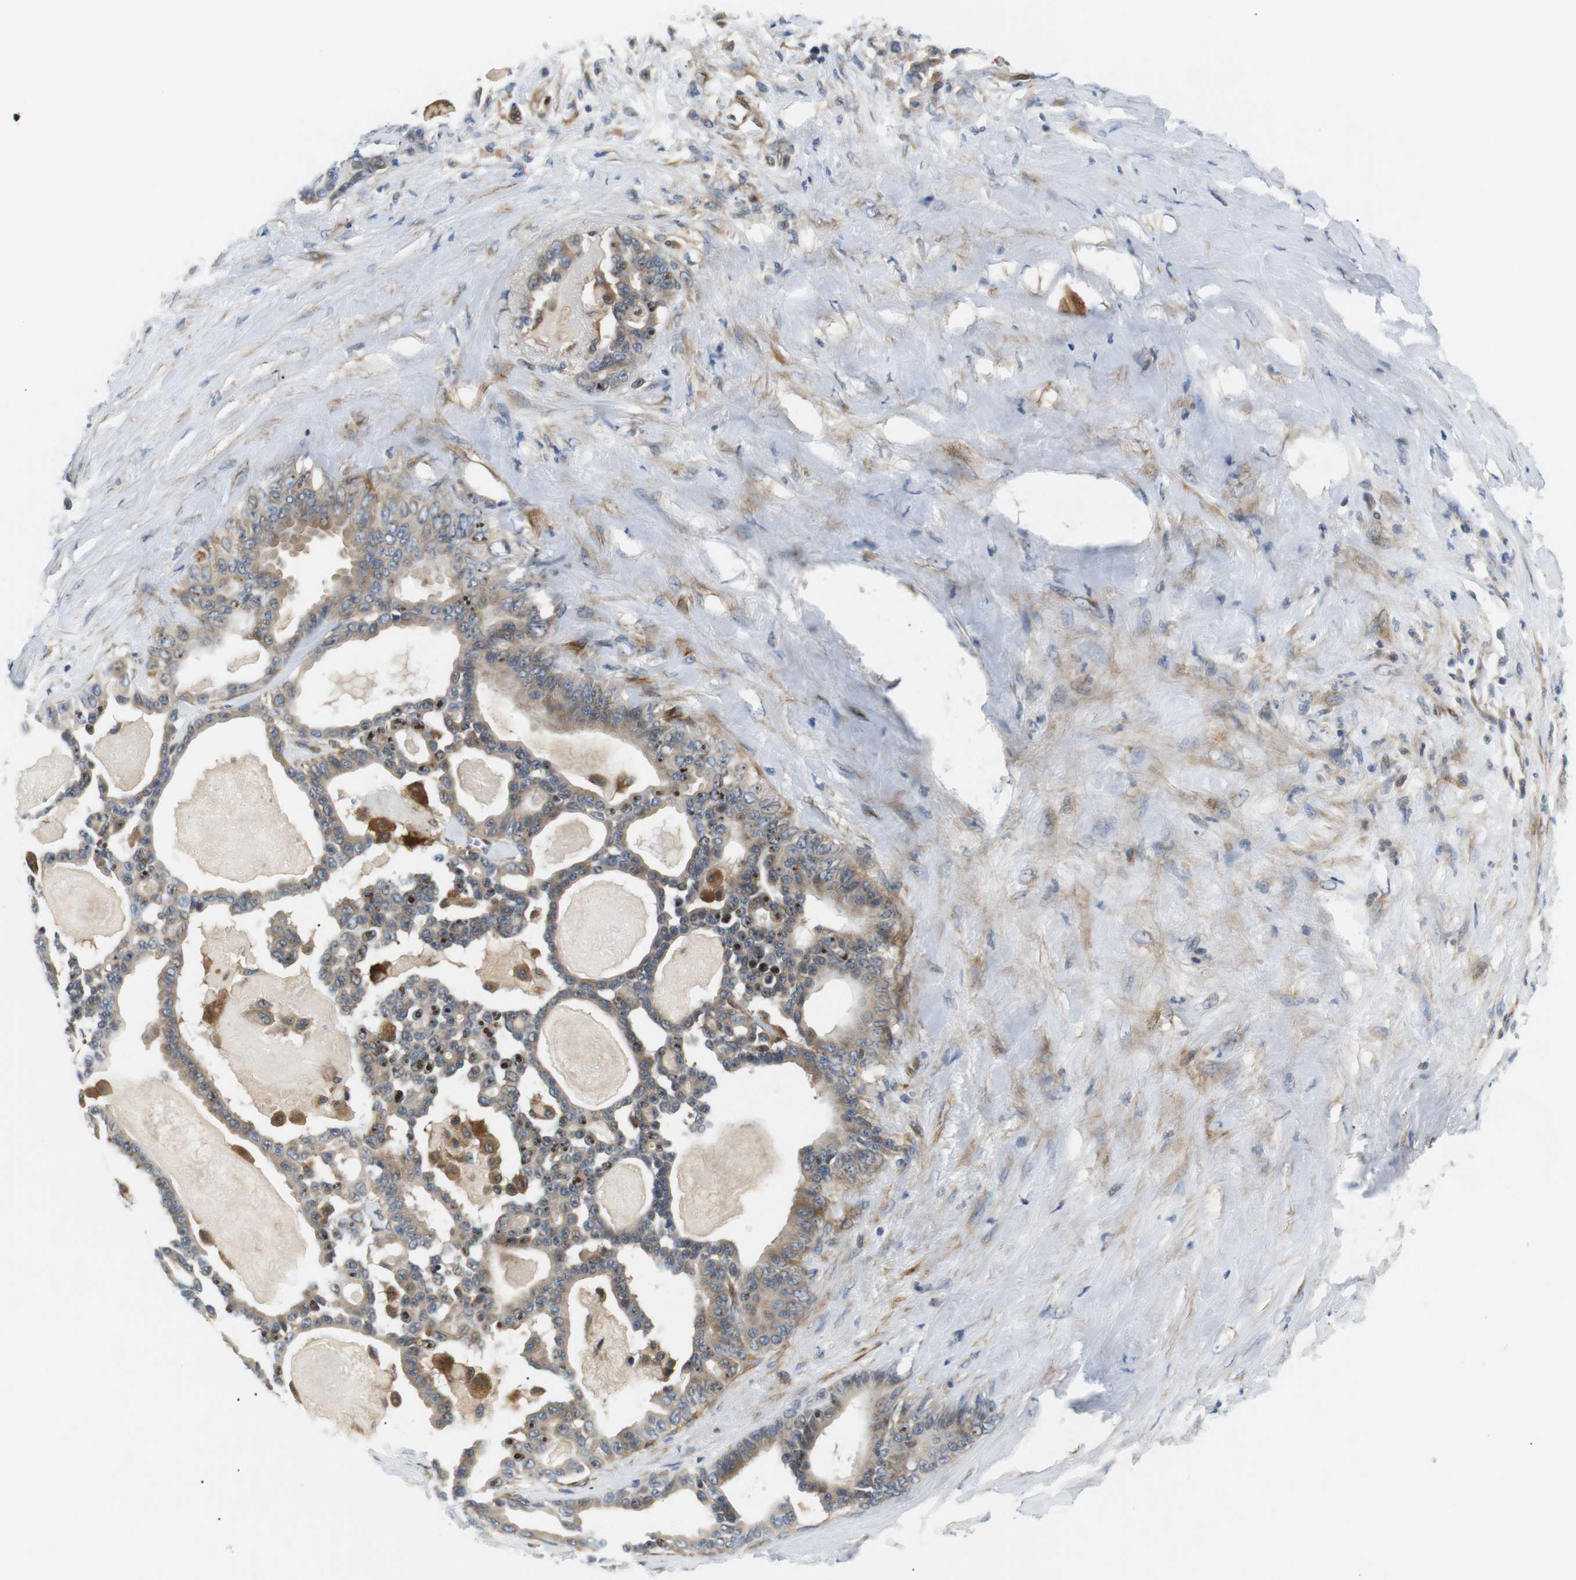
{"staining": {"intensity": "moderate", "quantity": ">75%", "location": "cytoplasmic/membranous"}, "tissue": "pancreatic cancer", "cell_type": "Tumor cells", "image_type": "cancer", "snomed": [{"axis": "morphology", "description": "Adenocarcinoma, NOS"}, {"axis": "topography", "description": "Pancreas"}], "caption": "Moderate cytoplasmic/membranous positivity is present in about >75% of tumor cells in pancreatic cancer (adenocarcinoma). (Brightfield microscopy of DAB IHC at high magnification).", "gene": "DIPK1A", "patient": {"sex": "male", "age": 63}}